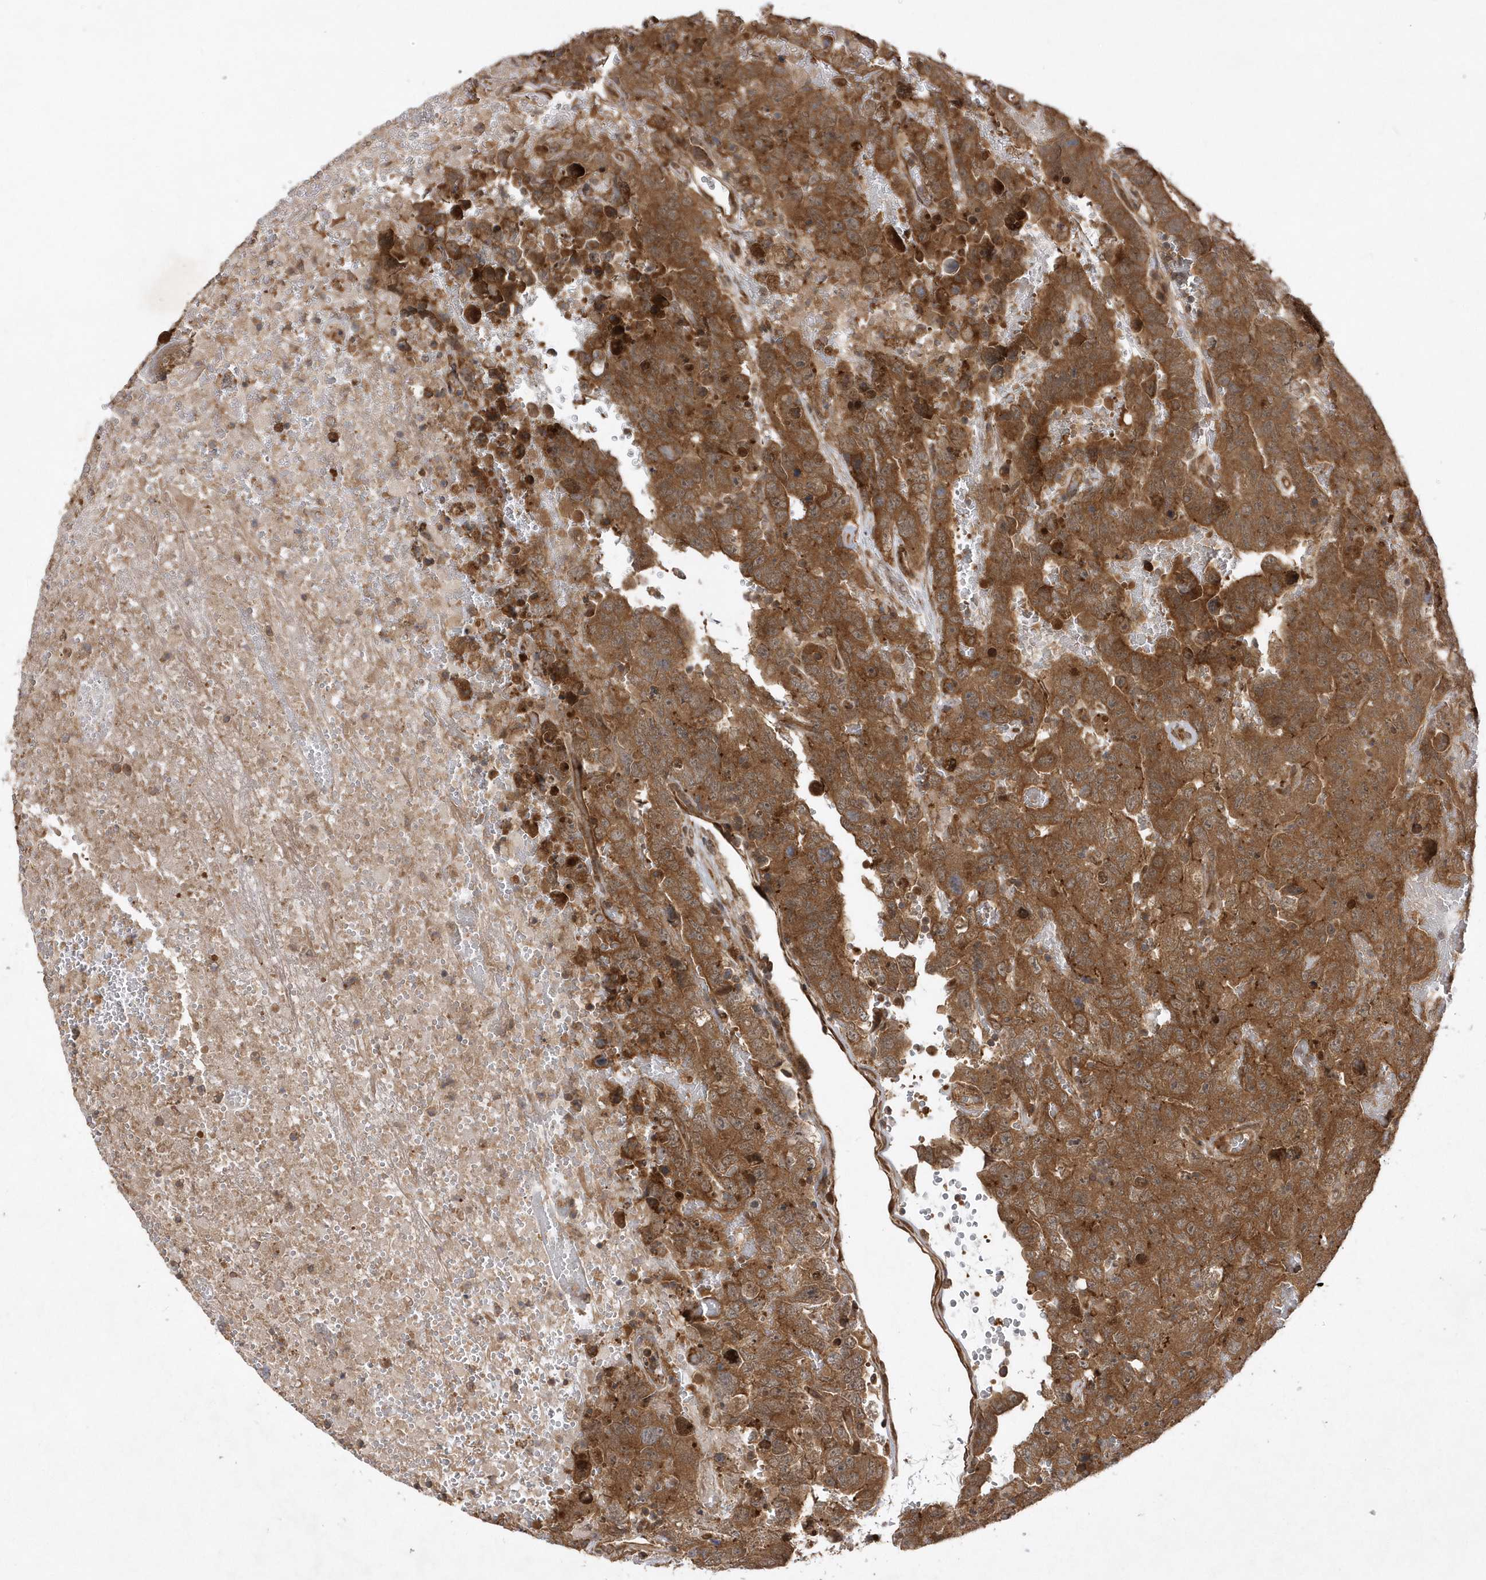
{"staining": {"intensity": "strong", "quantity": ">75%", "location": "cytoplasmic/membranous"}, "tissue": "testis cancer", "cell_type": "Tumor cells", "image_type": "cancer", "snomed": [{"axis": "morphology", "description": "Carcinoma, Embryonal, NOS"}, {"axis": "topography", "description": "Testis"}], "caption": "Strong cytoplasmic/membranous protein staining is present in about >75% of tumor cells in testis cancer (embryonal carcinoma).", "gene": "GFM2", "patient": {"sex": "male", "age": 45}}